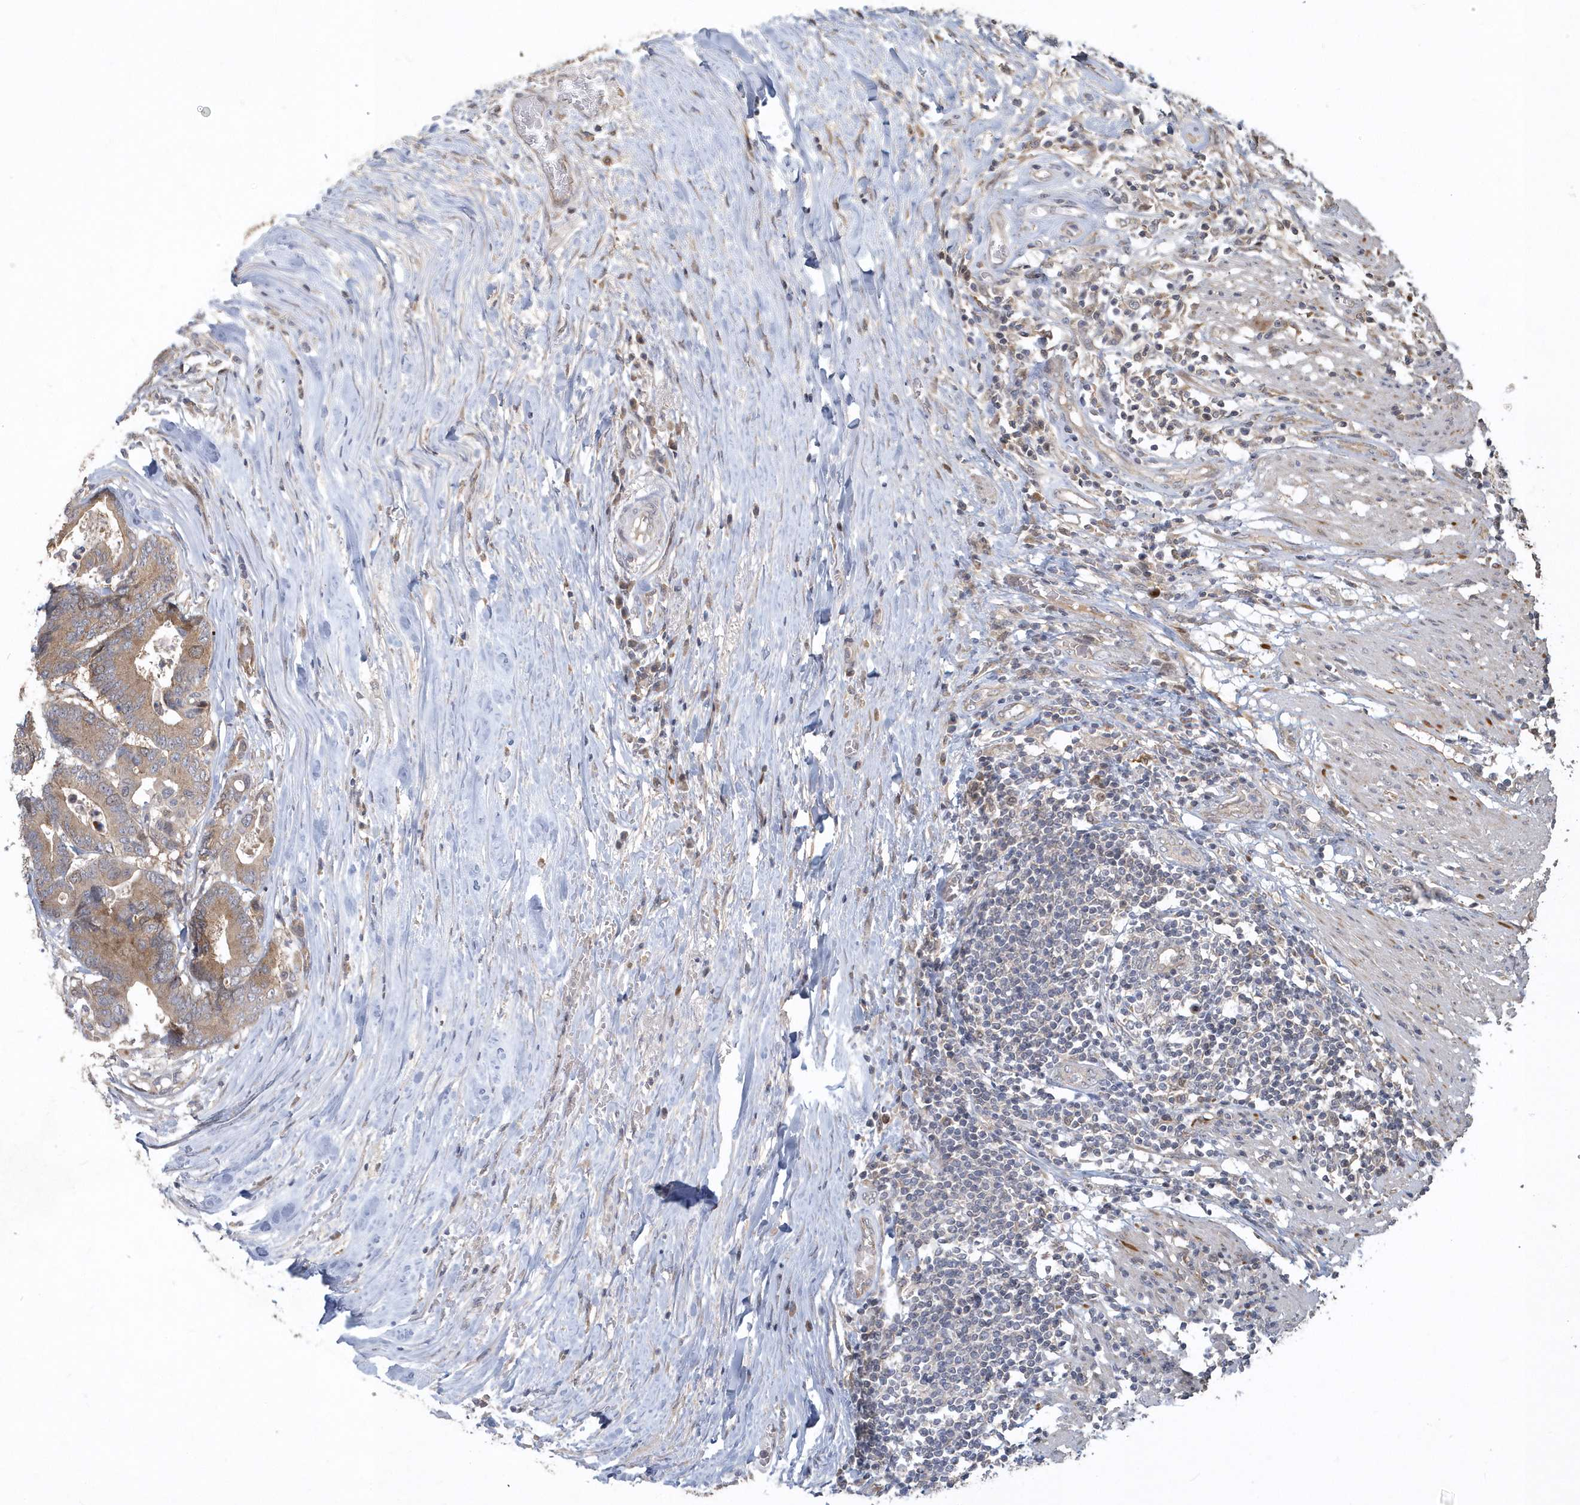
{"staining": {"intensity": "moderate", "quantity": ">75%", "location": "cytoplasmic/membranous"}, "tissue": "colorectal cancer", "cell_type": "Tumor cells", "image_type": "cancer", "snomed": [{"axis": "morphology", "description": "Normal tissue, NOS"}, {"axis": "morphology", "description": "Adenocarcinoma, NOS"}, {"axis": "topography", "description": "Colon"}], "caption": "A high-resolution photomicrograph shows immunohistochemistry (IHC) staining of colorectal cancer (adenocarcinoma), which reveals moderate cytoplasmic/membranous staining in approximately >75% of tumor cells.", "gene": "TRAIP", "patient": {"sex": "male", "age": 82}}